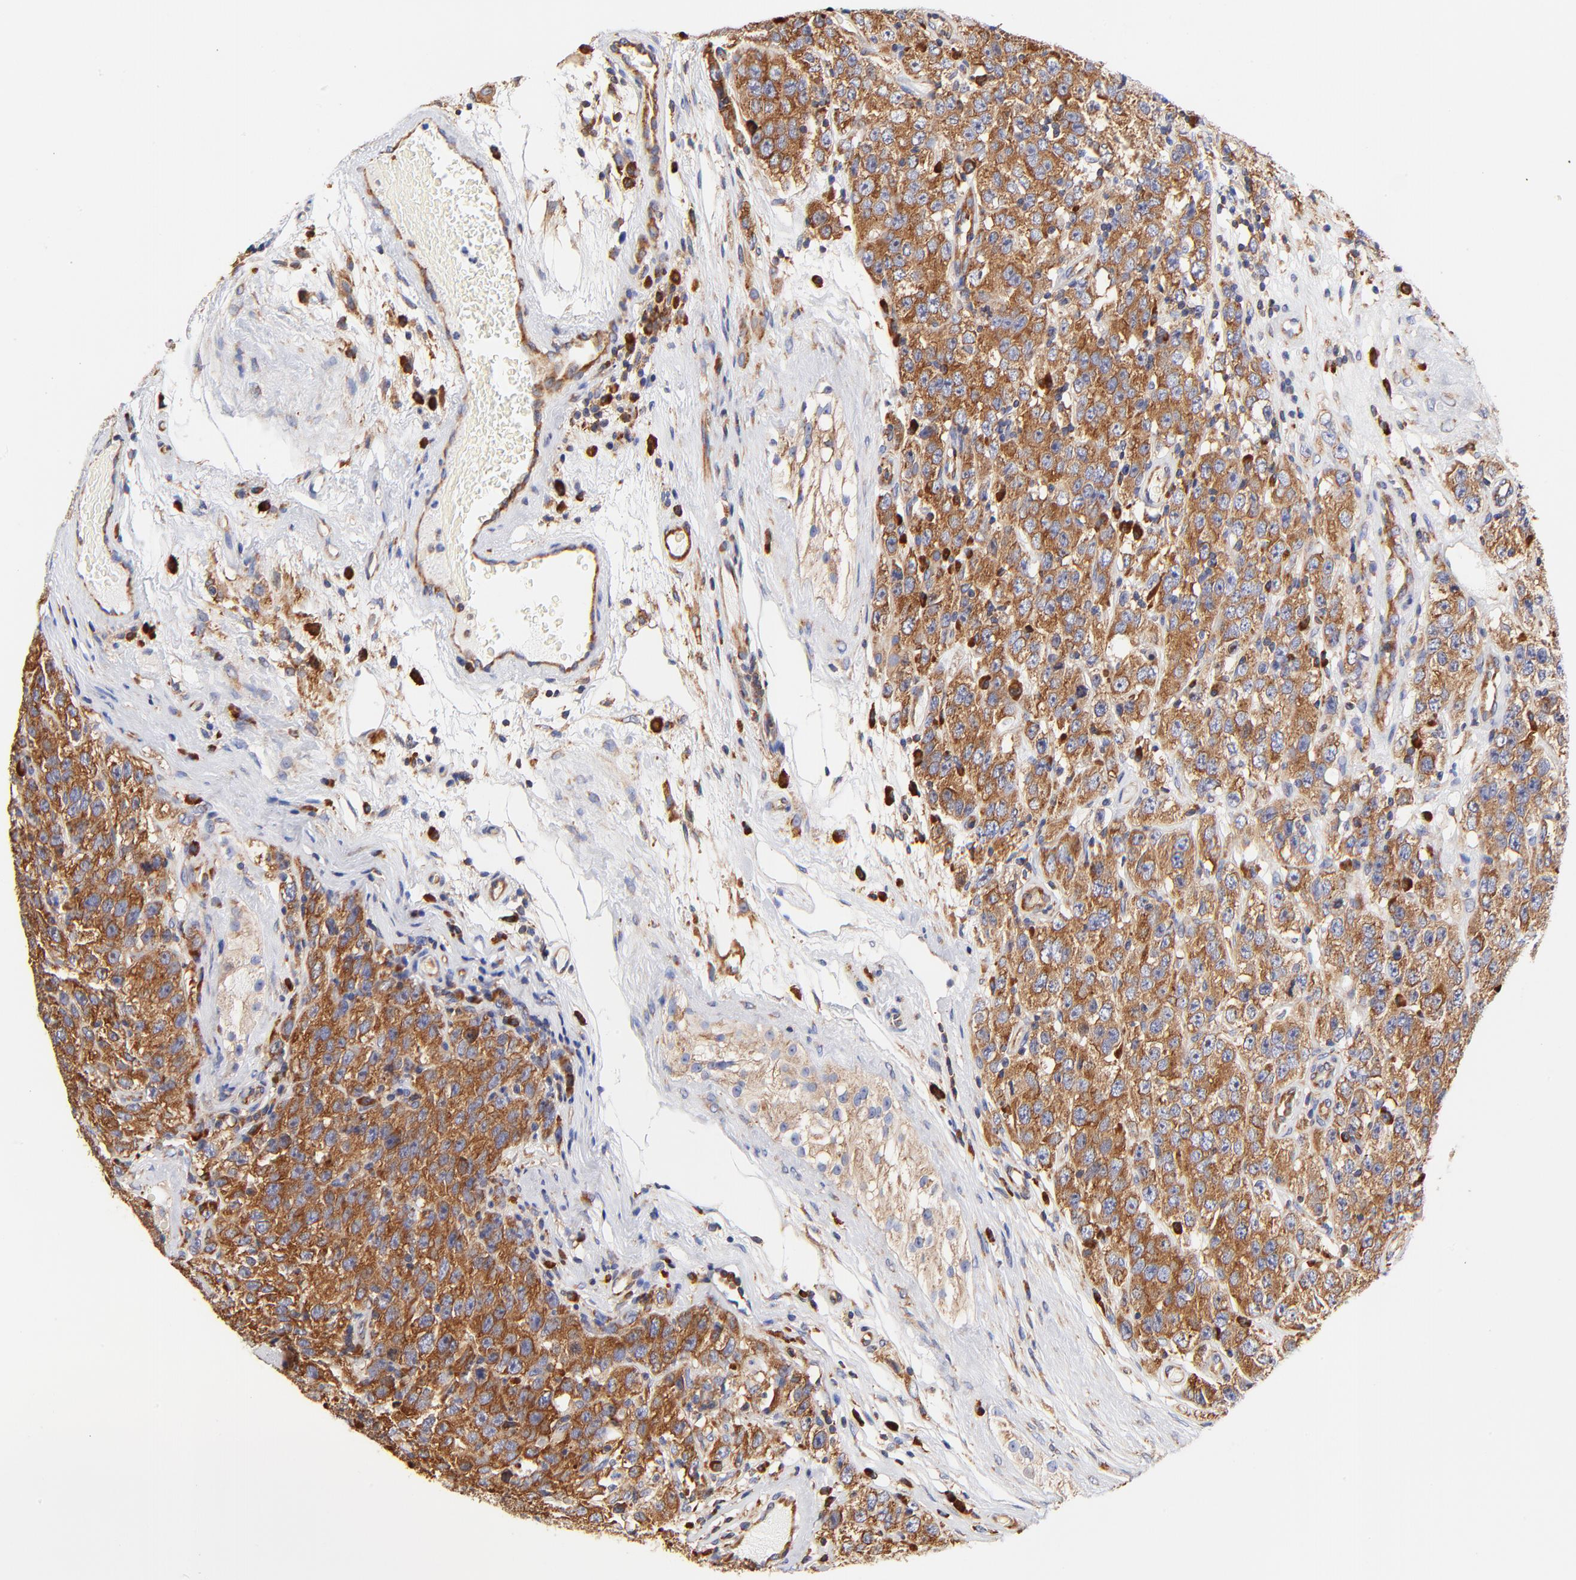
{"staining": {"intensity": "moderate", "quantity": ">75%", "location": "cytoplasmic/membranous"}, "tissue": "testis cancer", "cell_type": "Tumor cells", "image_type": "cancer", "snomed": [{"axis": "morphology", "description": "Seminoma, NOS"}, {"axis": "topography", "description": "Testis"}], "caption": "A brown stain highlights moderate cytoplasmic/membranous positivity of a protein in human testis cancer tumor cells.", "gene": "RPL27", "patient": {"sex": "male", "age": 52}}